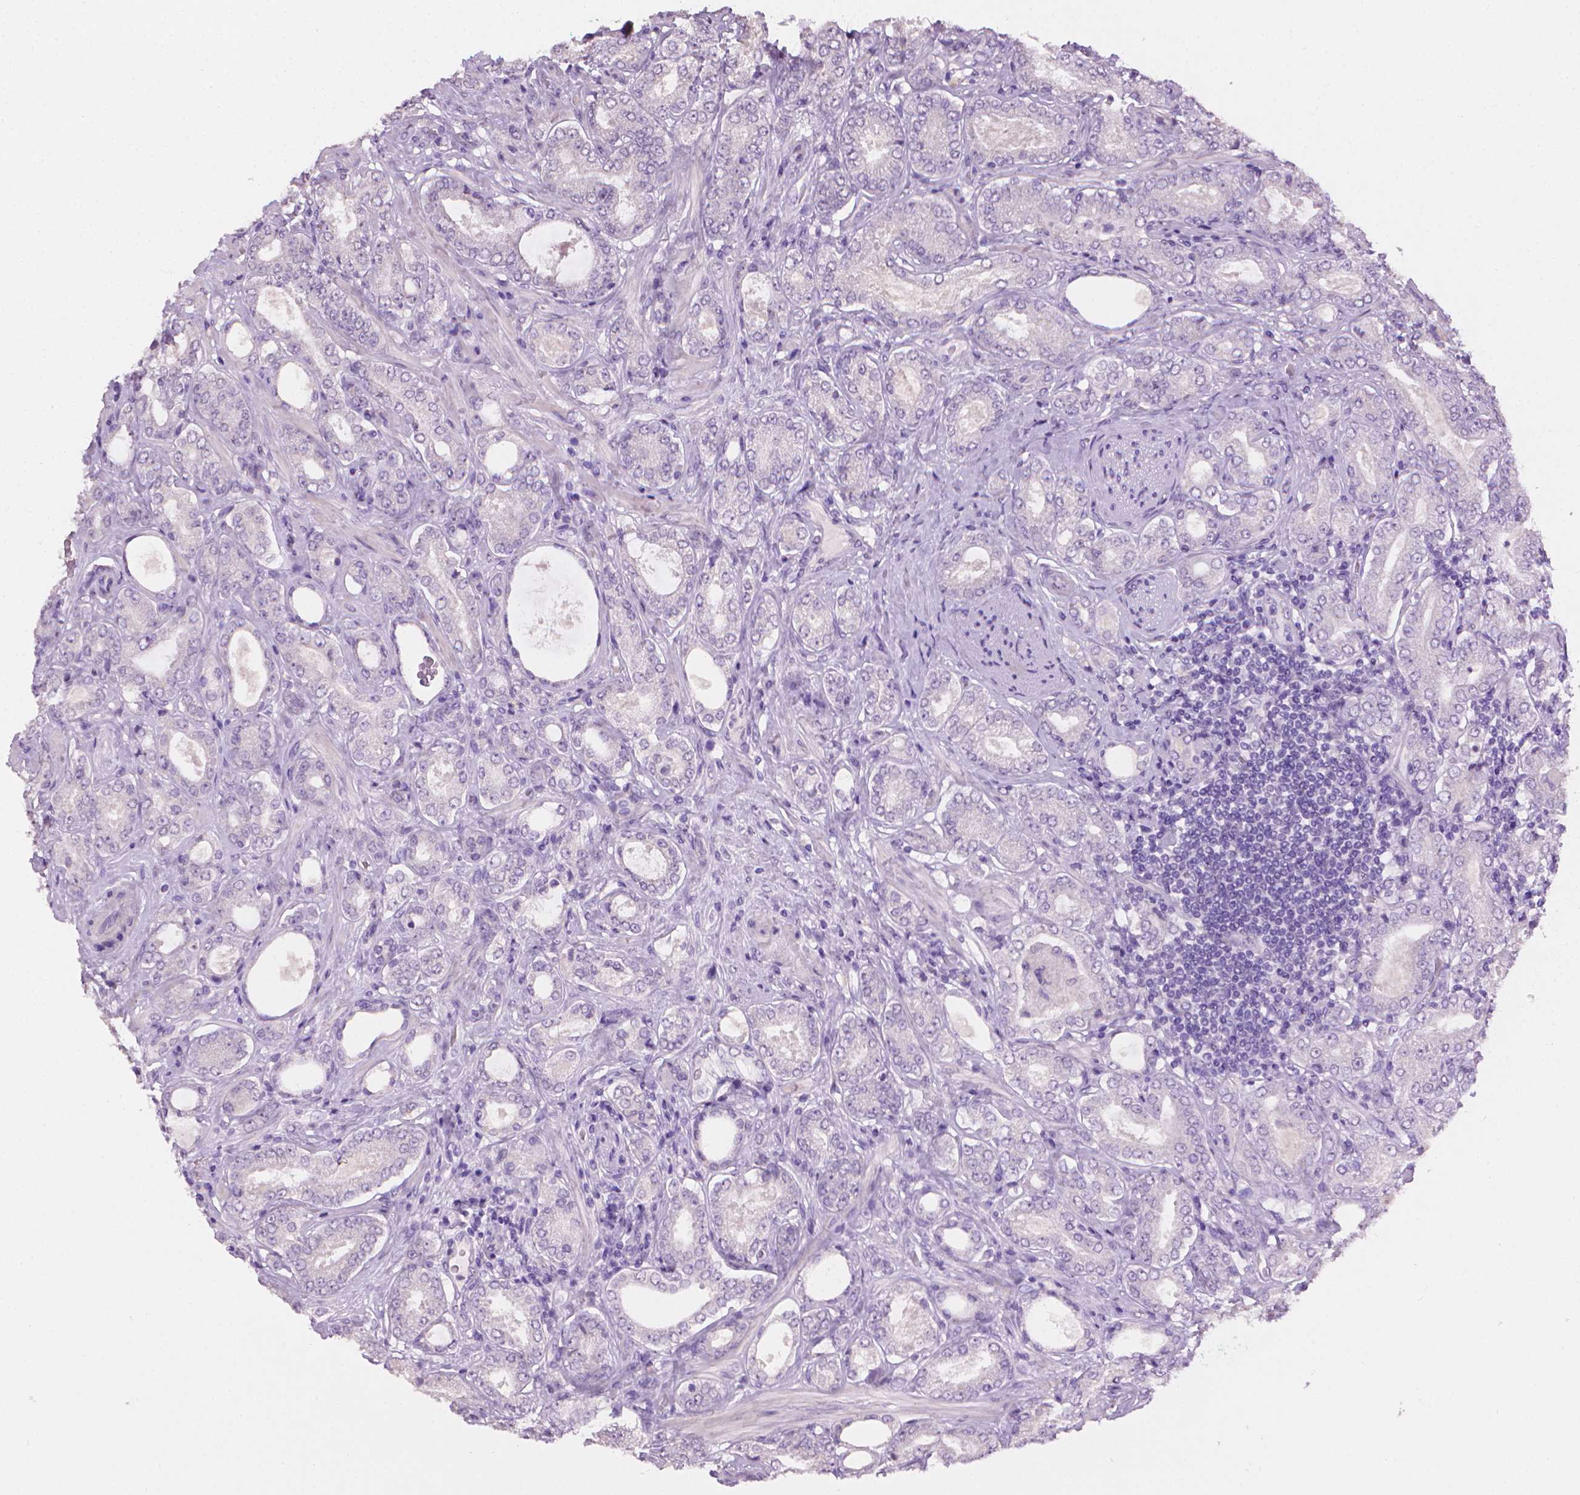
{"staining": {"intensity": "negative", "quantity": "none", "location": "none"}, "tissue": "prostate cancer", "cell_type": "Tumor cells", "image_type": "cancer", "snomed": [{"axis": "morphology", "description": "Adenocarcinoma, NOS"}, {"axis": "topography", "description": "Prostate"}], "caption": "IHC micrograph of neoplastic tissue: human prostate adenocarcinoma stained with DAB displays no significant protein staining in tumor cells.", "gene": "MLANA", "patient": {"sex": "male", "age": 64}}